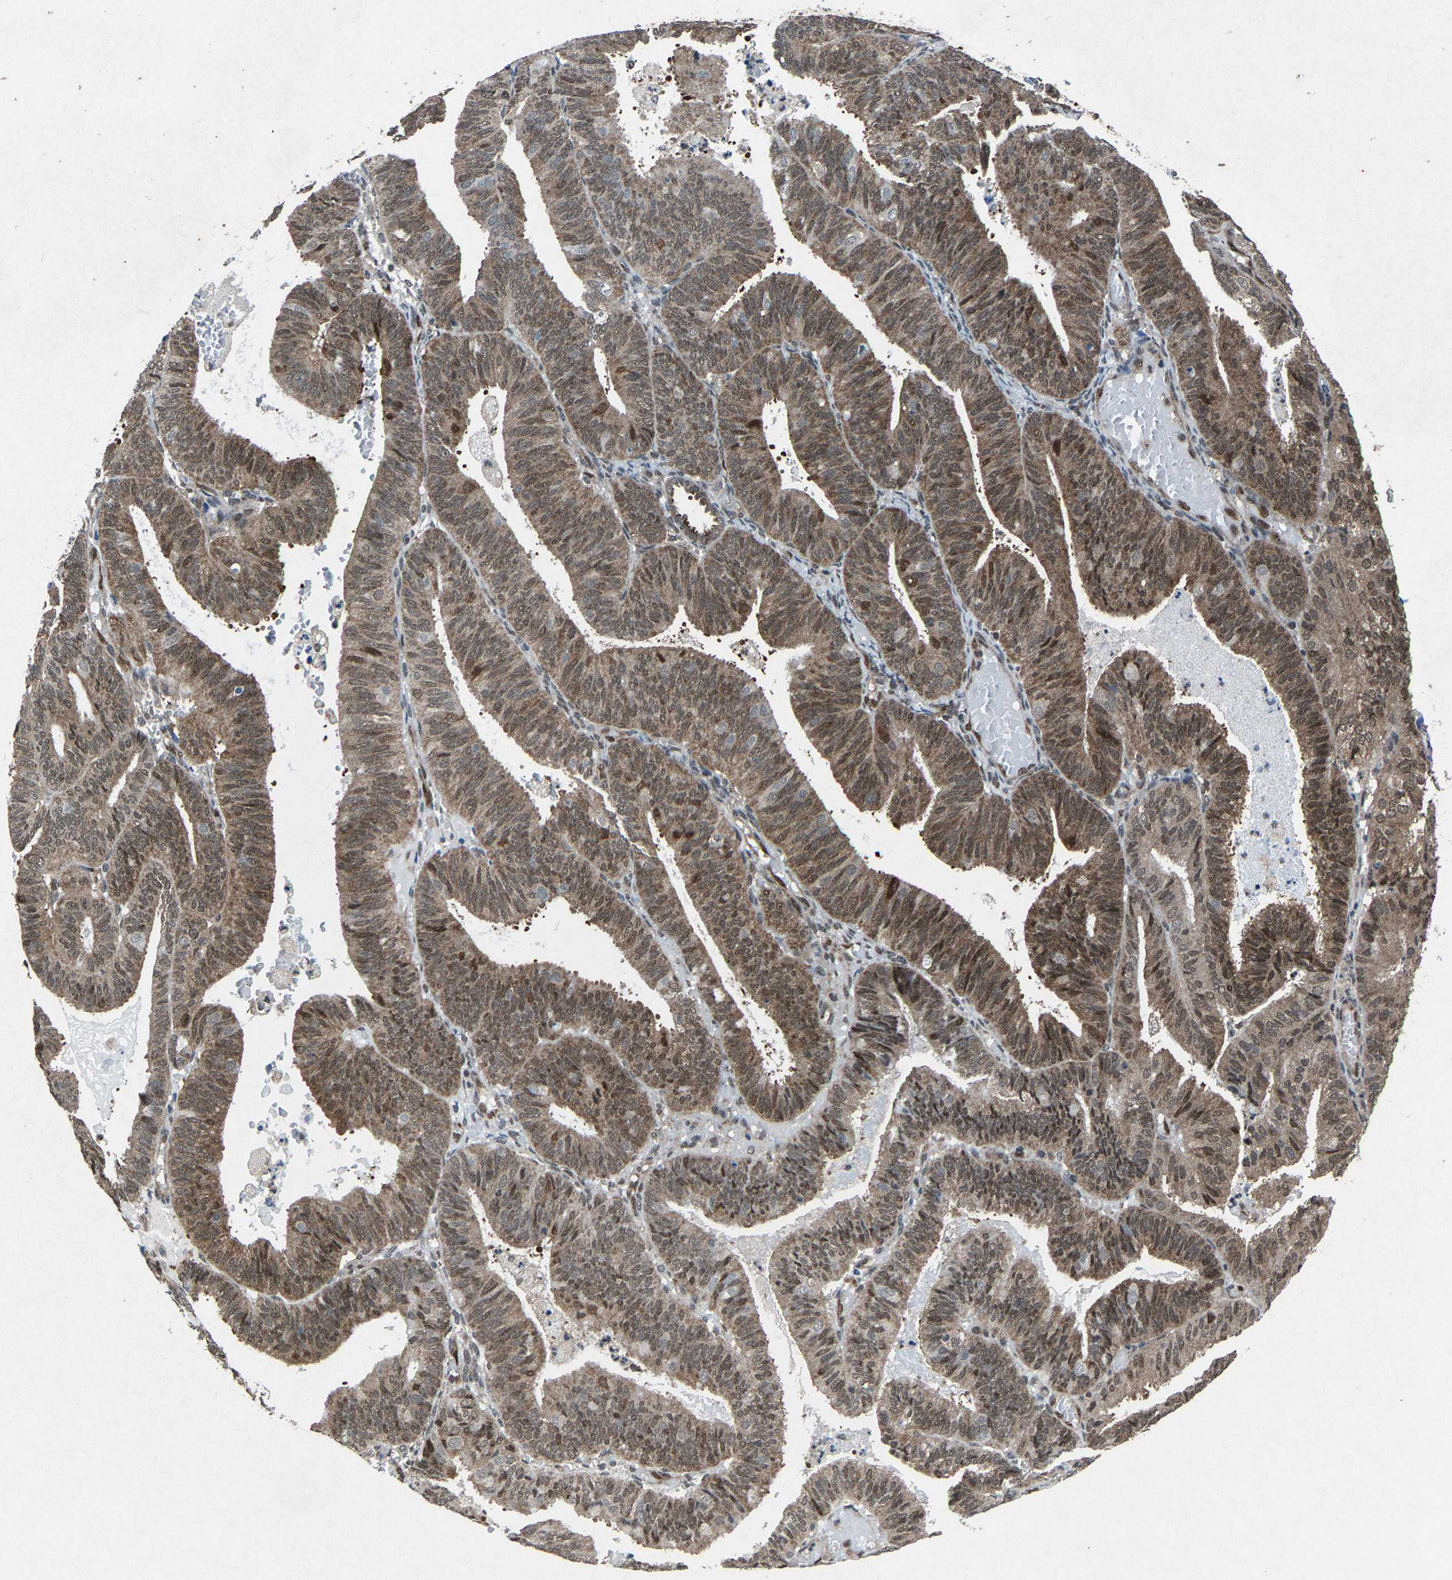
{"staining": {"intensity": "moderate", "quantity": ">75%", "location": "cytoplasmic/membranous,nuclear"}, "tissue": "endometrial cancer", "cell_type": "Tumor cells", "image_type": "cancer", "snomed": [{"axis": "morphology", "description": "Adenocarcinoma, NOS"}, {"axis": "topography", "description": "Uterus"}], "caption": "Immunohistochemical staining of endometrial adenocarcinoma shows medium levels of moderate cytoplasmic/membranous and nuclear expression in approximately >75% of tumor cells. Using DAB (3,3'-diaminobenzidine) (brown) and hematoxylin (blue) stains, captured at high magnification using brightfield microscopy.", "gene": "ATXN3", "patient": {"sex": "female", "age": 60}}